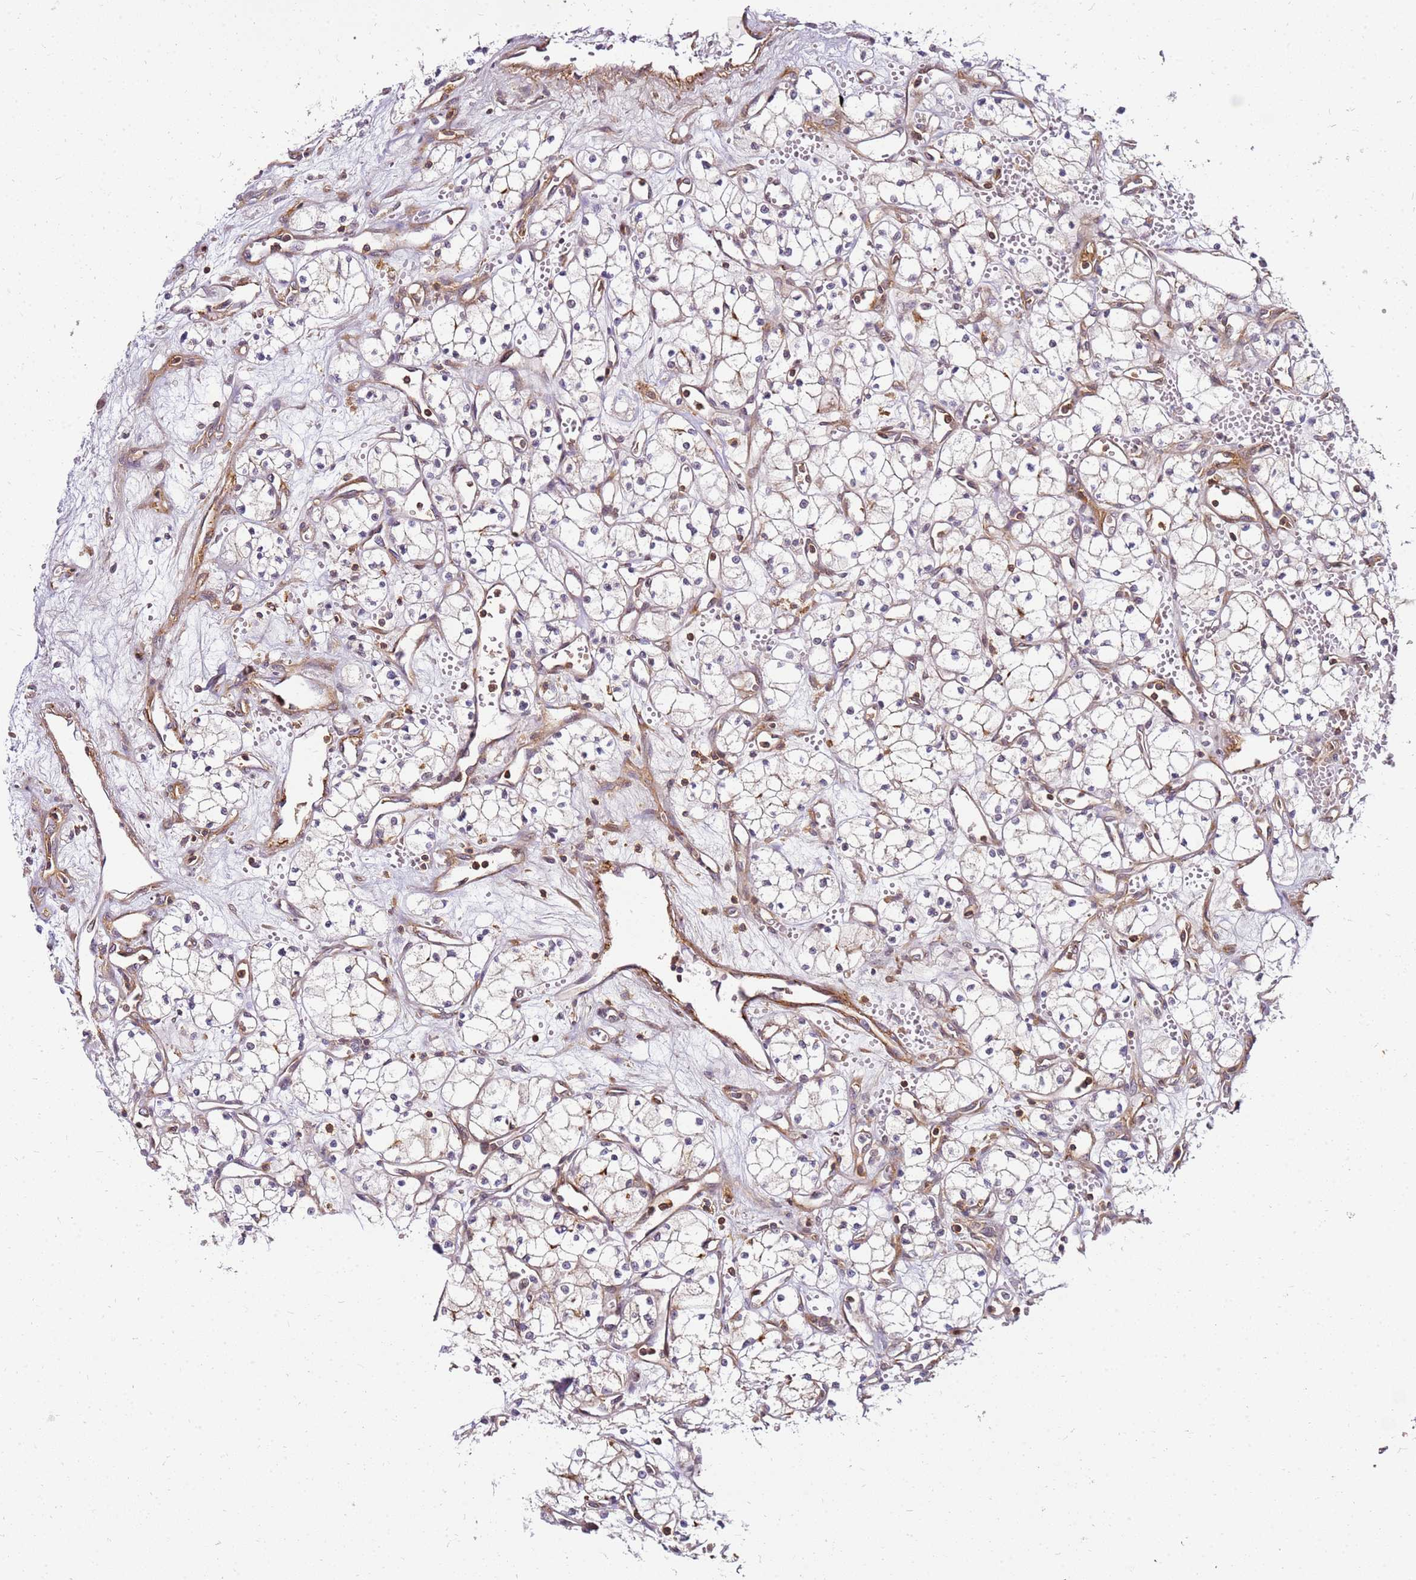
{"staining": {"intensity": "weak", "quantity": "<25%", "location": "cytoplasmic/membranous"}, "tissue": "renal cancer", "cell_type": "Tumor cells", "image_type": "cancer", "snomed": [{"axis": "morphology", "description": "Adenocarcinoma, NOS"}, {"axis": "topography", "description": "Kidney"}], "caption": "Immunohistochemistry (IHC) micrograph of human adenocarcinoma (renal) stained for a protein (brown), which shows no expression in tumor cells.", "gene": "PIH1D1", "patient": {"sex": "male", "age": 59}}